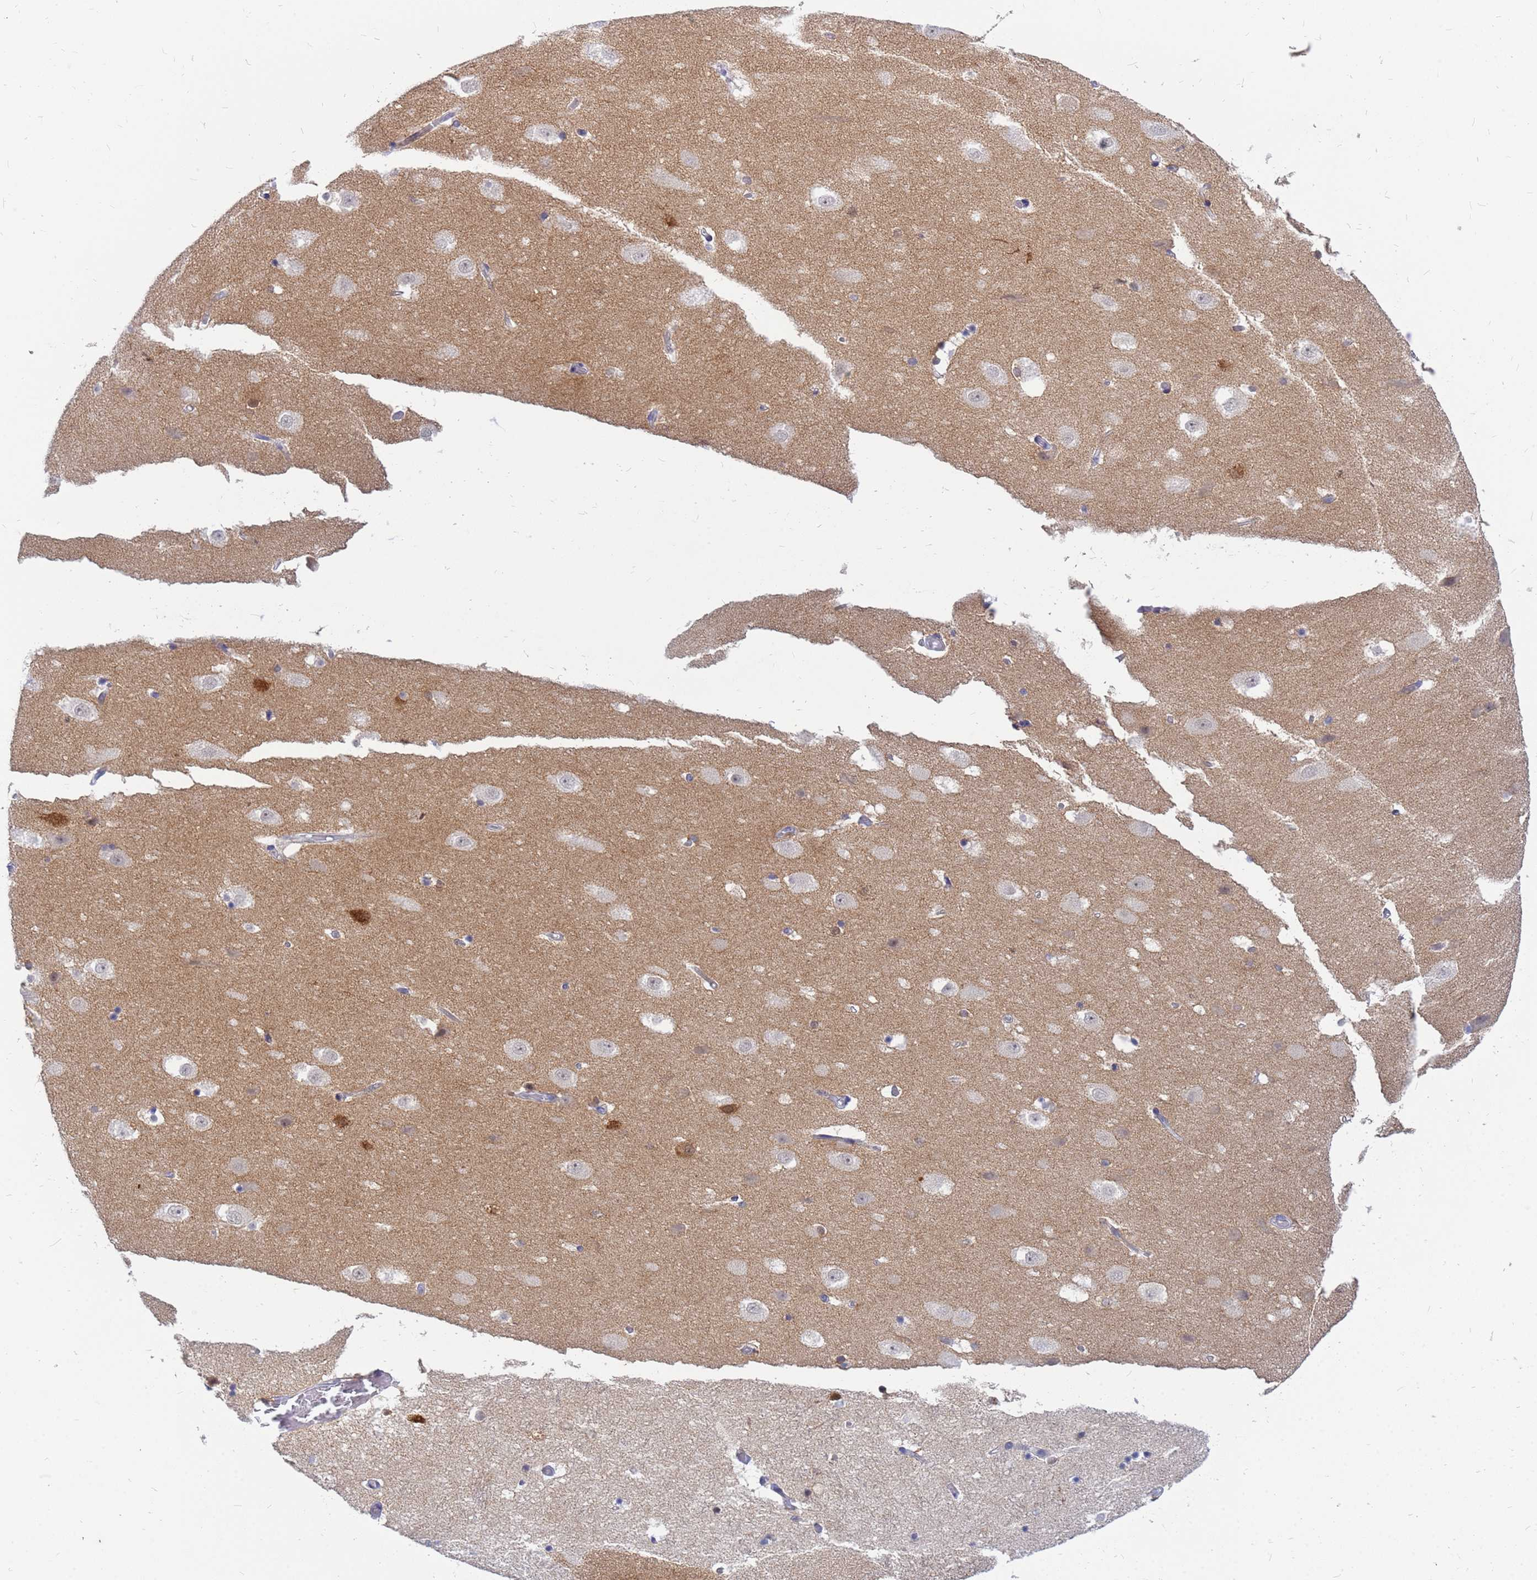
{"staining": {"intensity": "negative", "quantity": "none", "location": "none"}, "tissue": "hippocampus", "cell_type": "Glial cells", "image_type": "normal", "snomed": [{"axis": "morphology", "description": "Normal tissue, NOS"}, {"axis": "topography", "description": "Hippocampus"}], "caption": "IHC of normal human hippocampus shows no positivity in glial cells.", "gene": "SRGAP3", "patient": {"sex": "female", "age": 52}}